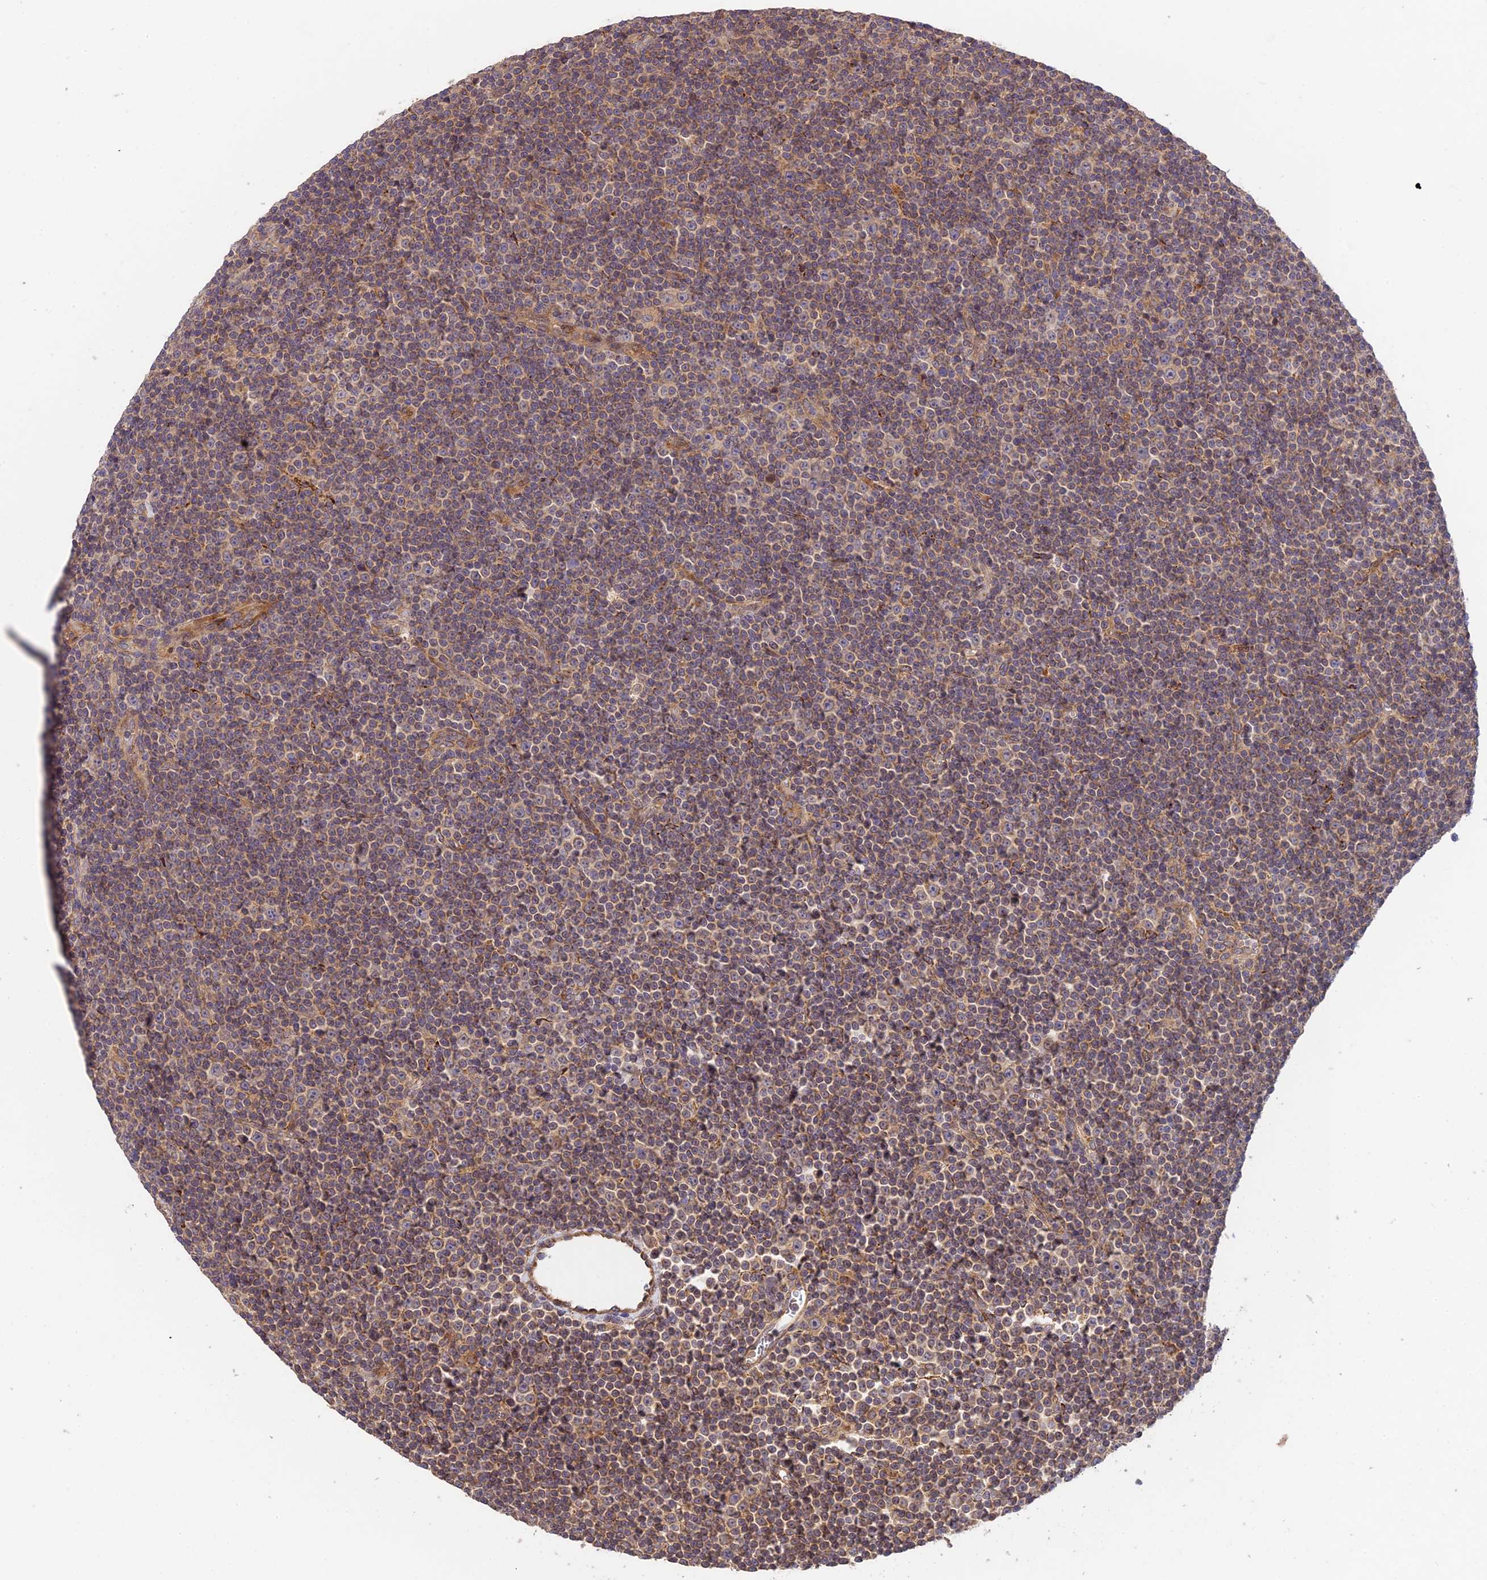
{"staining": {"intensity": "weak", "quantity": ">75%", "location": "cytoplasmic/membranous"}, "tissue": "lymphoma", "cell_type": "Tumor cells", "image_type": "cancer", "snomed": [{"axis": "morphology", "description": "Malignant lymphoma, non-Hodgkin's type, Low grade"}, {"axis": "topography", "description": "Lymph node"}], "caption": "Immunohistochemical staining of human lymphoma reveals low levels of weak cytoplasmic/membranous protein staining in about >75% of tumor cells.", "gene": "C3orf20", "patient": {"sex": "female", "age": 67}}